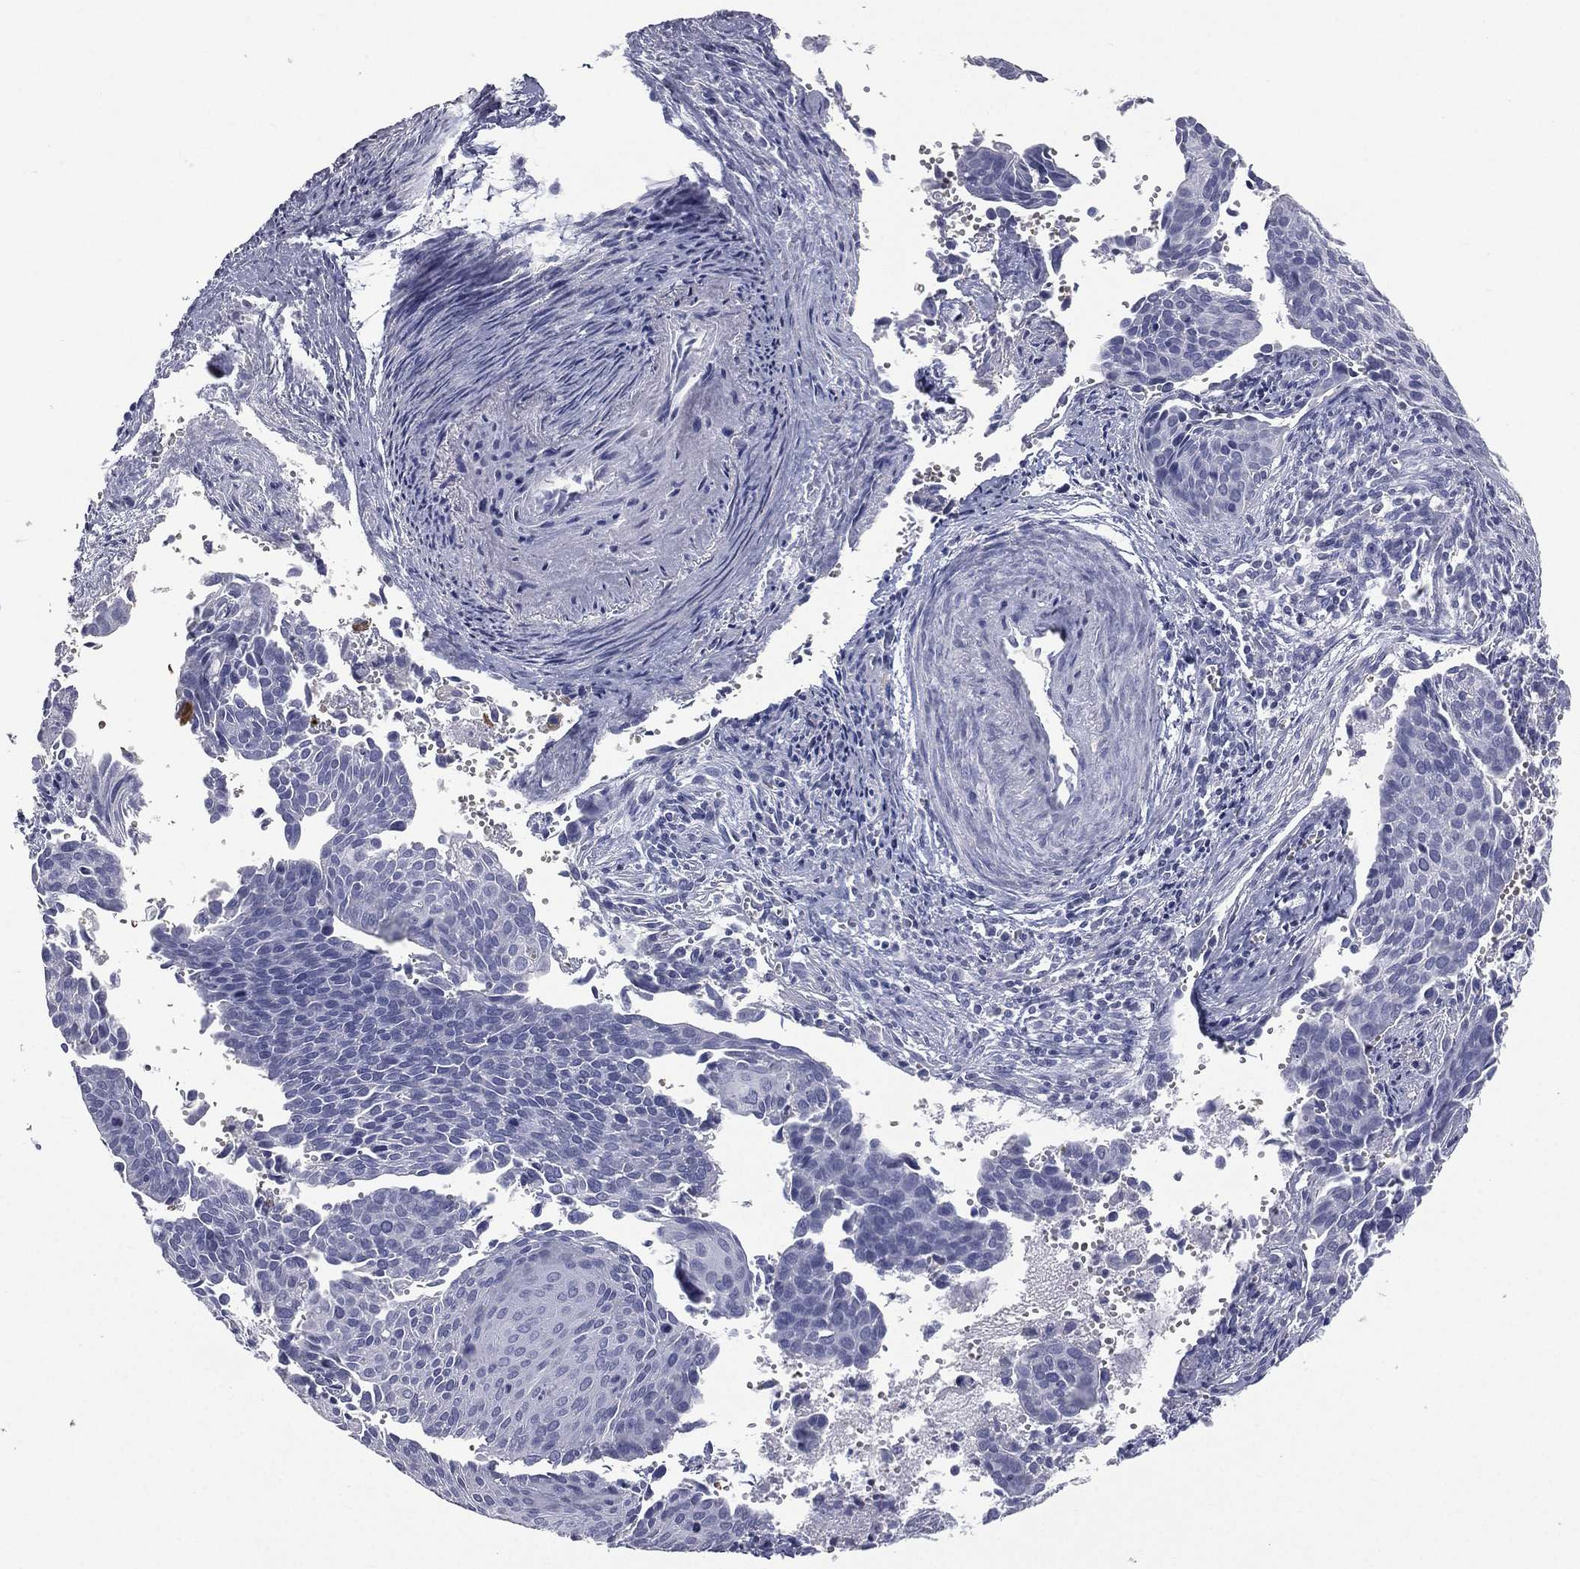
{"staining": {"intensity": "negative", "quantity": "none", "location": "none"}, "tissue": "cervical cancer", "cell_type": "Tumor cells", "image_type": "cancer", "snomed": [{"axis": "morphology", "description": "Squamous cell carcinoma, NOS"}, {"axis": "topography", "description": "Cervix"}], "caption": "This is an immunohistochemistry (IHC) photomicrograph of human cervical cancer. There is no staining in tumor cells.", "gene": "ESX1", "patient": {"sex": "female", "age": 29}}